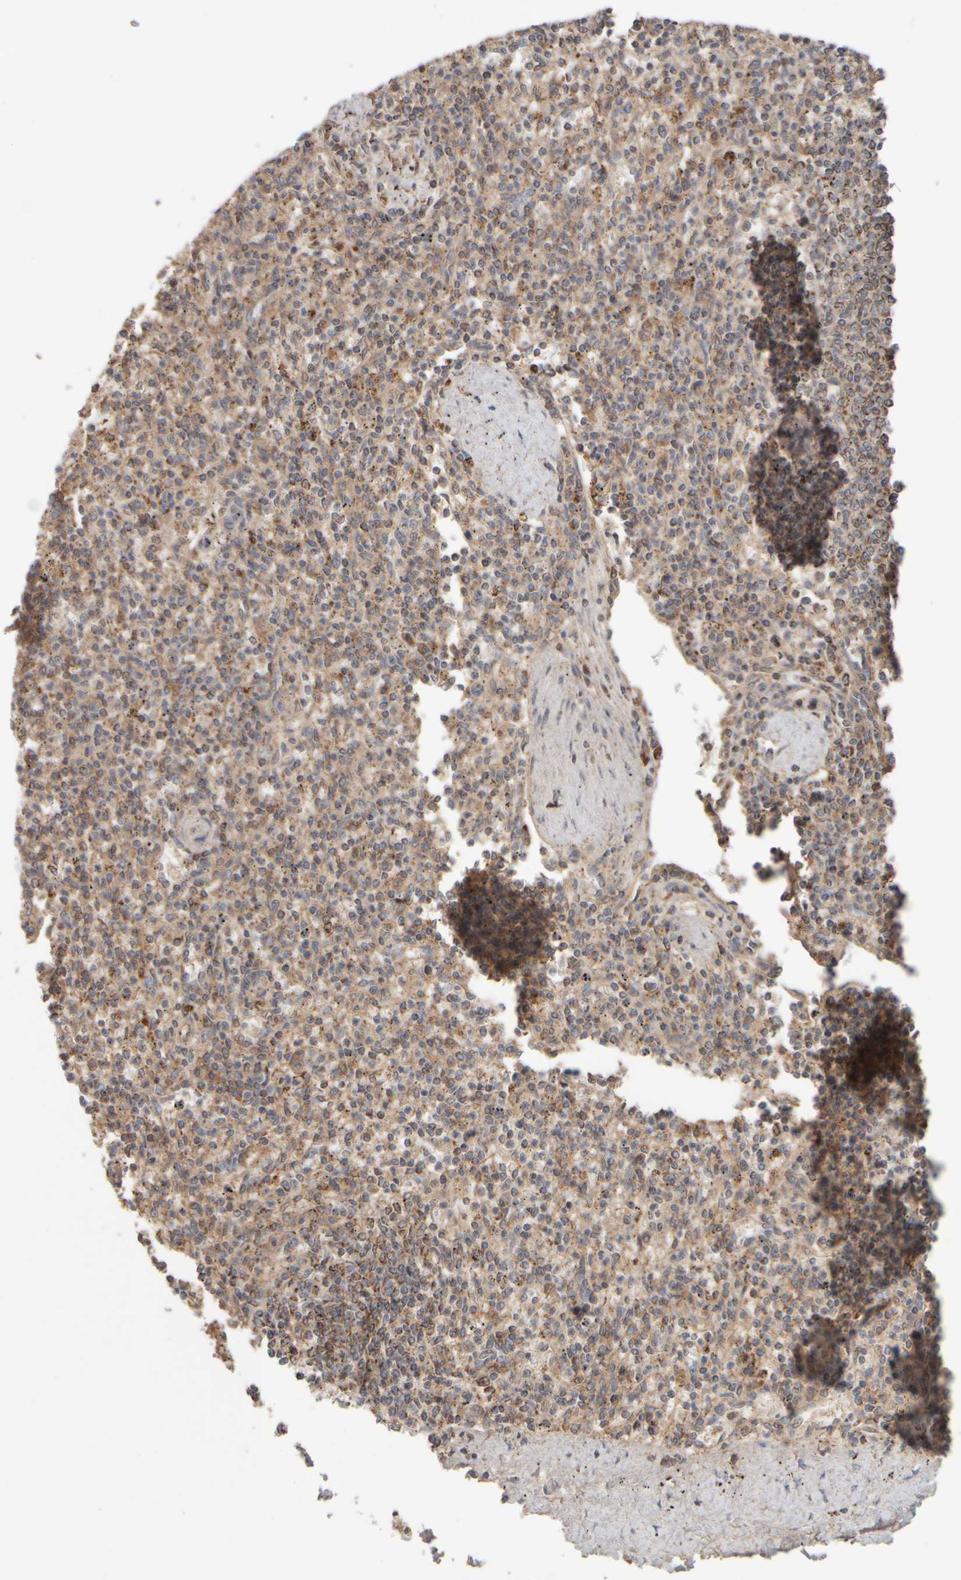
{"staining": {"intensity": "moderate", "quantity": "25%-75%", "location": "cytoplasmic/membranous"}, "tissue": "spleen", "cell_type": "Cells in red pulp", "image_type": "normal", "snomed": [{"axis": "morphology", "description": "Normal tissue, NOS"}, {"axis": "topography", "description": "Spleen"}], "caption": "DAB immunohistochemical staining of unremarkable spleen demonstrates moderate cytoplasmic/membranous protein positivity in about 25%-75% of cells in red pulp. (DAB IHC, brown staining for protein, blue staining for nuclei).", "gene": "EIF2B3", "patient": {"sex": "male", "age": 72}}